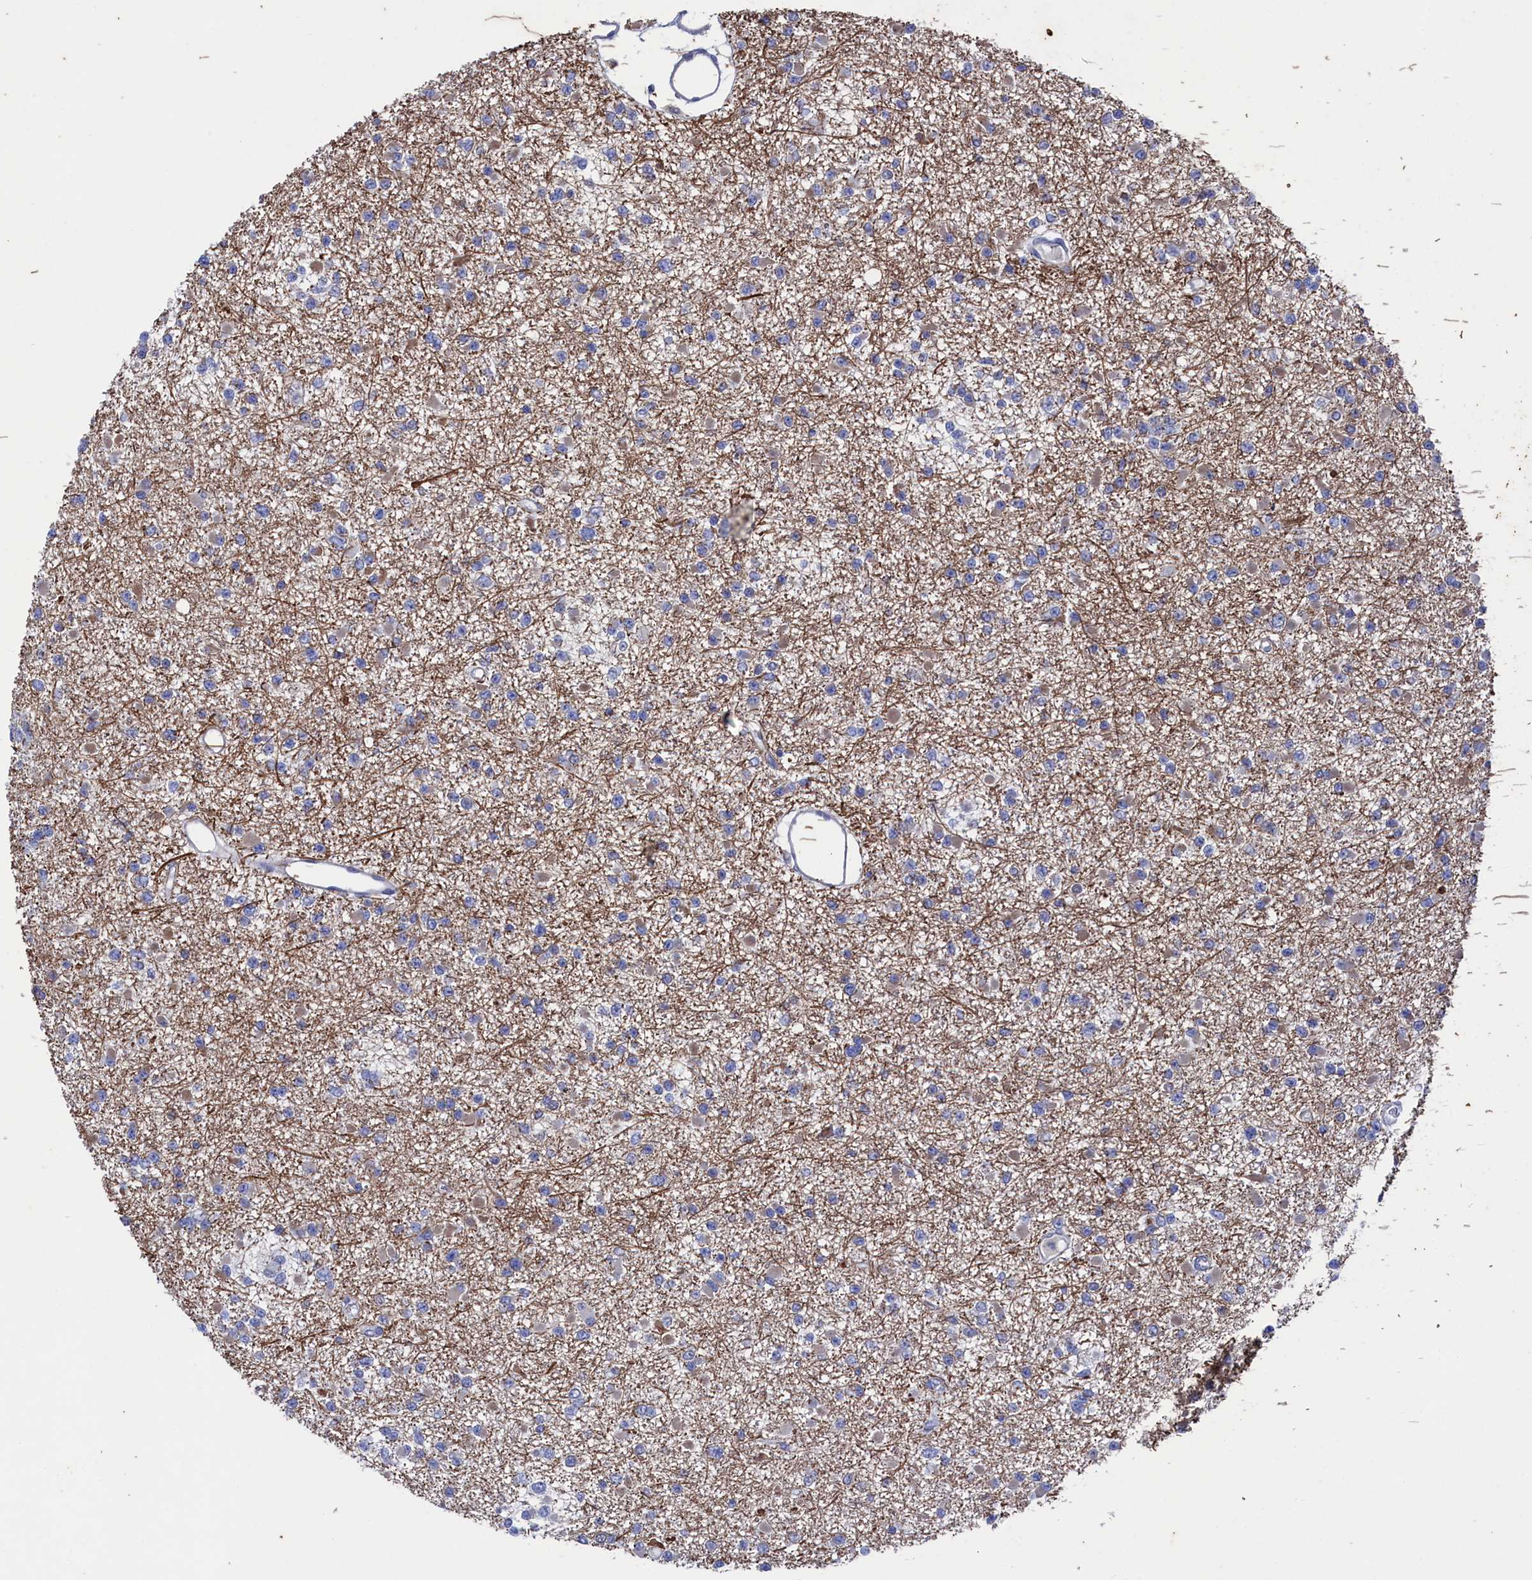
{"staining": {"intensity": "negative", "quantity": "none", "location": "none"}, "tissue": "glioma", "cell_type": "Tumor cells", "image_type": "cancer", "snomed": [{"axis": "morphology", "description": "Glioma, malignant, Low grade"}, {"axis": "topography", "description": "Brain"}], "caption": "There is no significant expression in tumor cells of glioma. (Stains: DAB immunohistochemistry with hematoxylin counter stain, Microscopy: brightfield microscopy at high magnification).", "gene": "RNH1", "patient": {"sex": "female", "age": 22}}